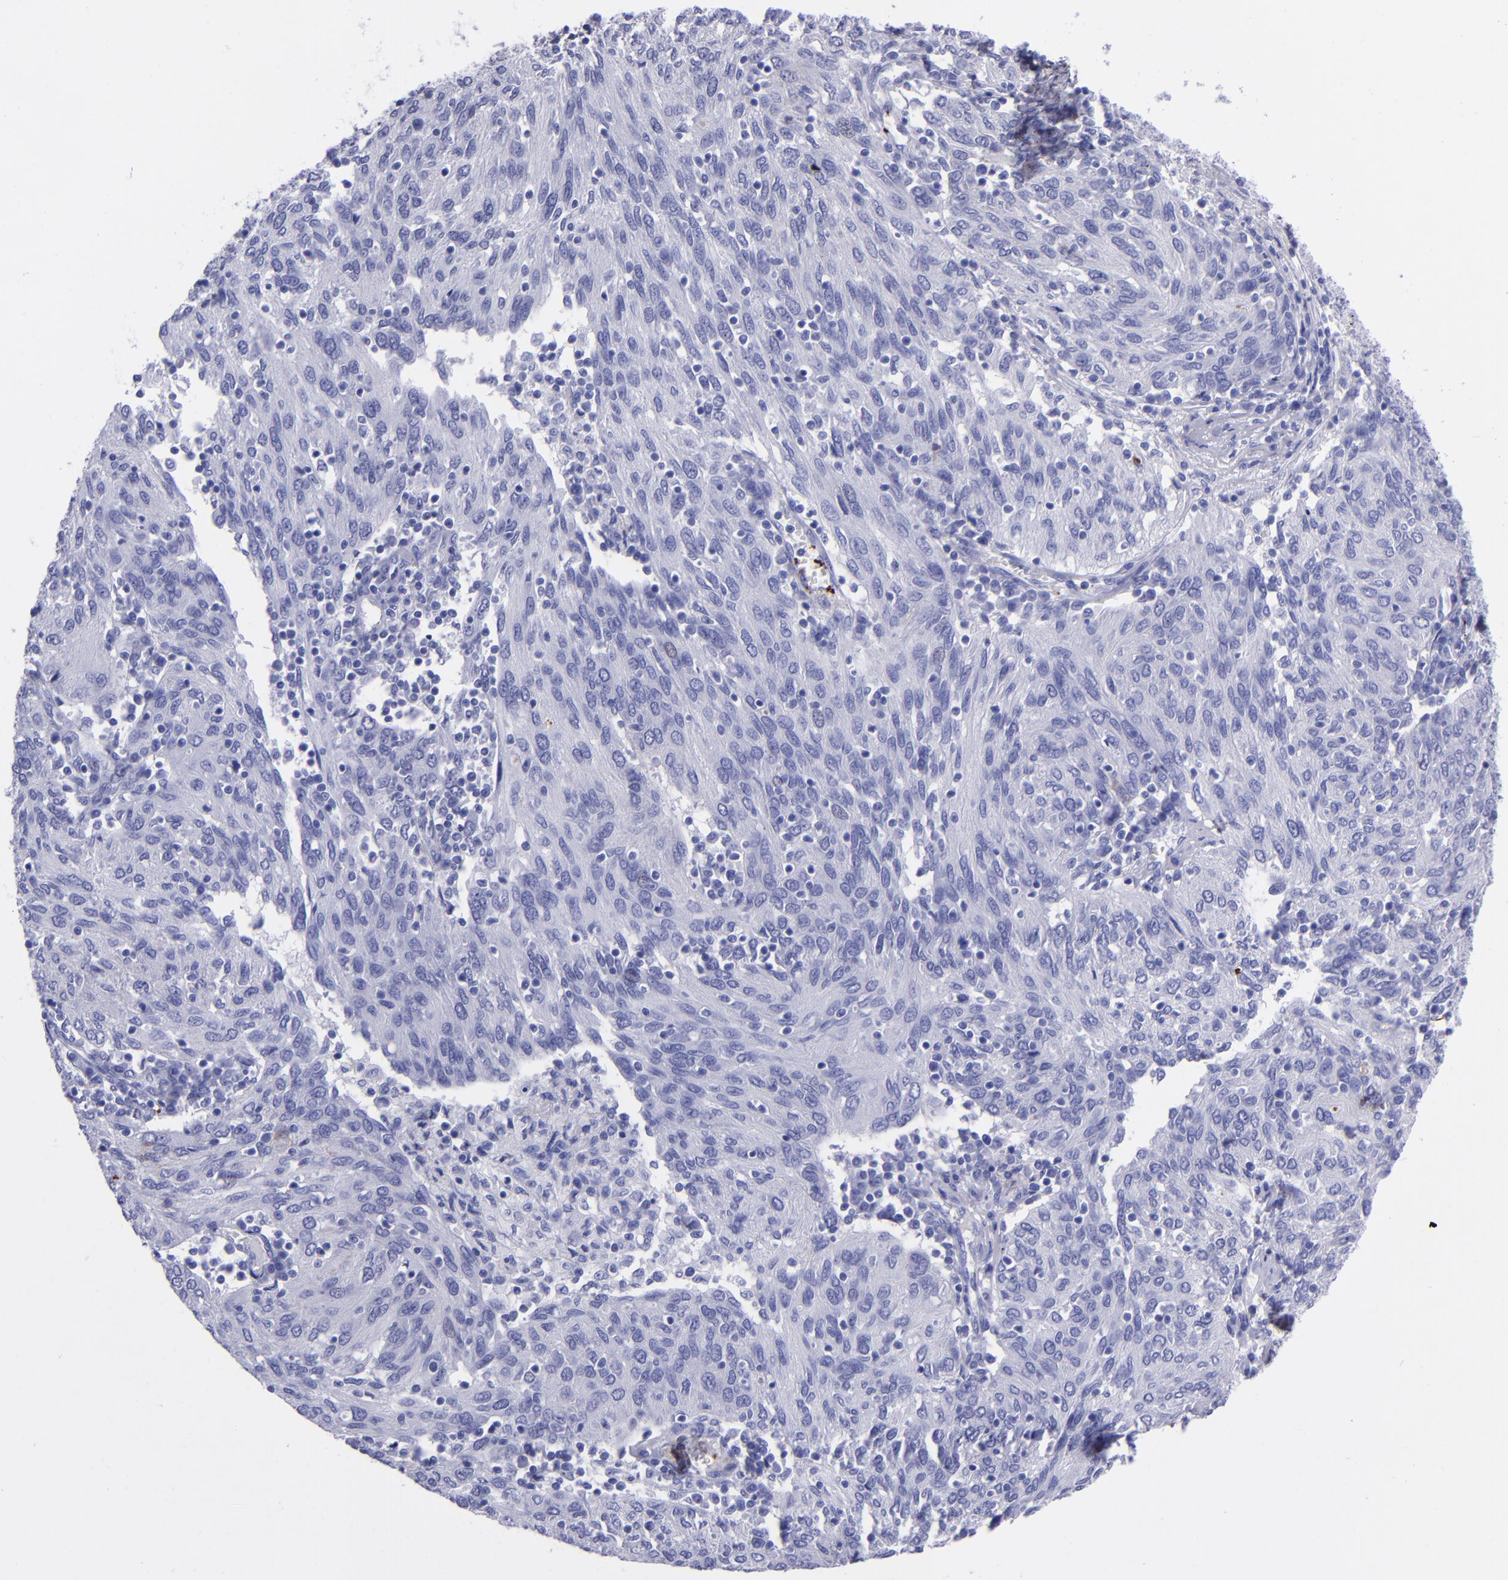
{"staining": {"intensity": "negative", "quantity": "none", "location": "none"}, "tissue": "ovarian cancer", "cell_type": "Tumor cells", "image_type": "cancer", "snomed": [{"axis": "morphology", "description": "Carcinoma, endometroid"}, {"axis": "topography", "description": "Ovary"}], "caption": "A micrograph of ovarian cancer stained for a protein exhibits no brown staining in tumor cells.", "gene": "EFCAB13", "patient": {"sex": "female", "age": 50}}